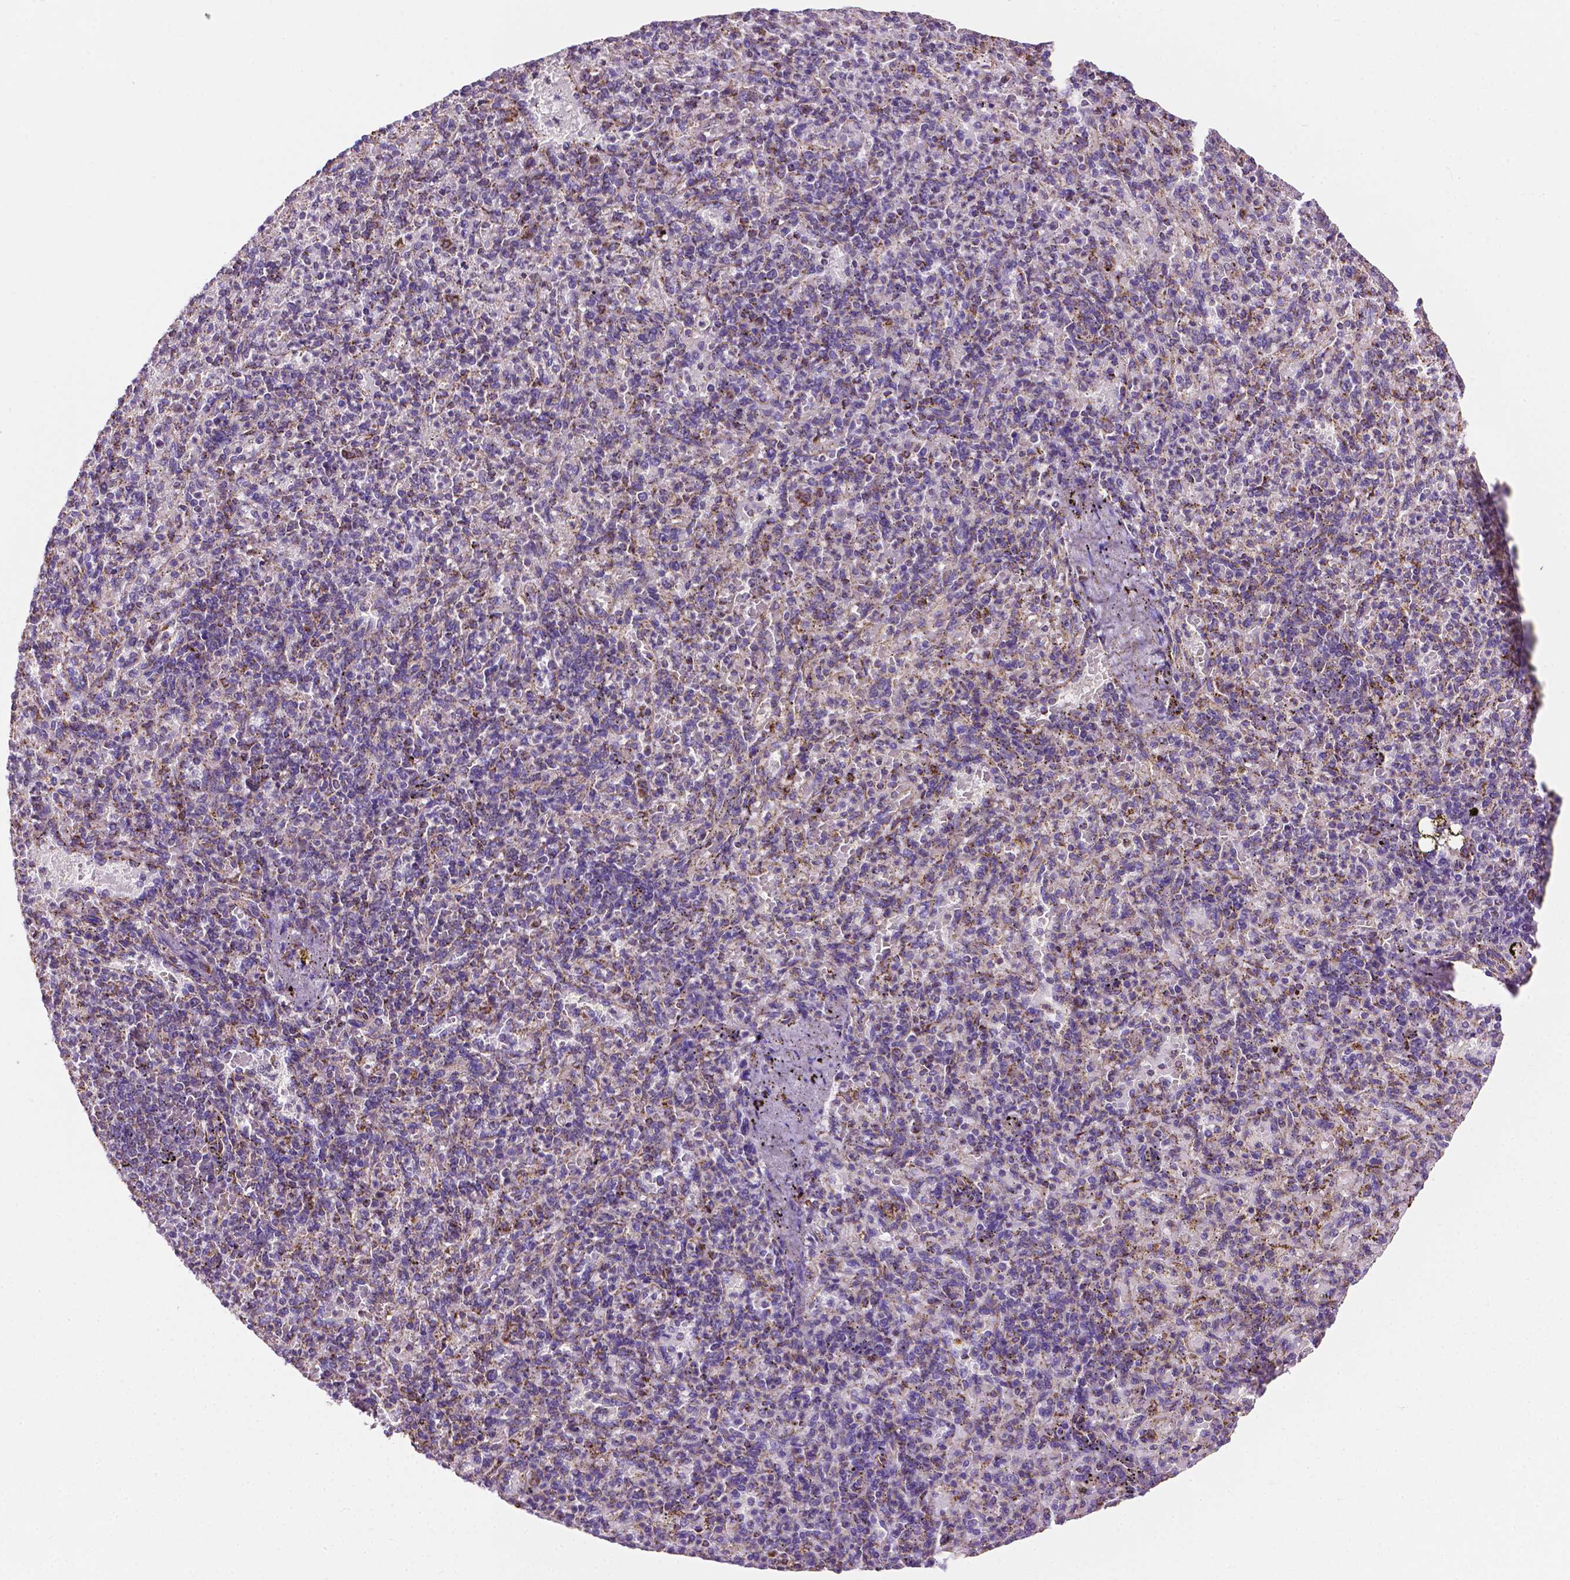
{"staining": {"intensity": "moderate", "quantity": "<25%", "location": "cytoplasmic/membranous"}, "tissue": "spleen", "cell_type": "Cells in red pulp", "image_type": "normal", "snomed": [{"axis": "morphology", "description": "Normal tissue, NOS"}, {"axis": "topography", "description": "Spleen"}], "caption": "Human spleen stained for a protein (brown) shows moderate cytoplasmic/membranous positive staining in about <25% of cells in red pulp.", "gene": "RMDN3", "patient": {"sex": "female", "age": 74}}